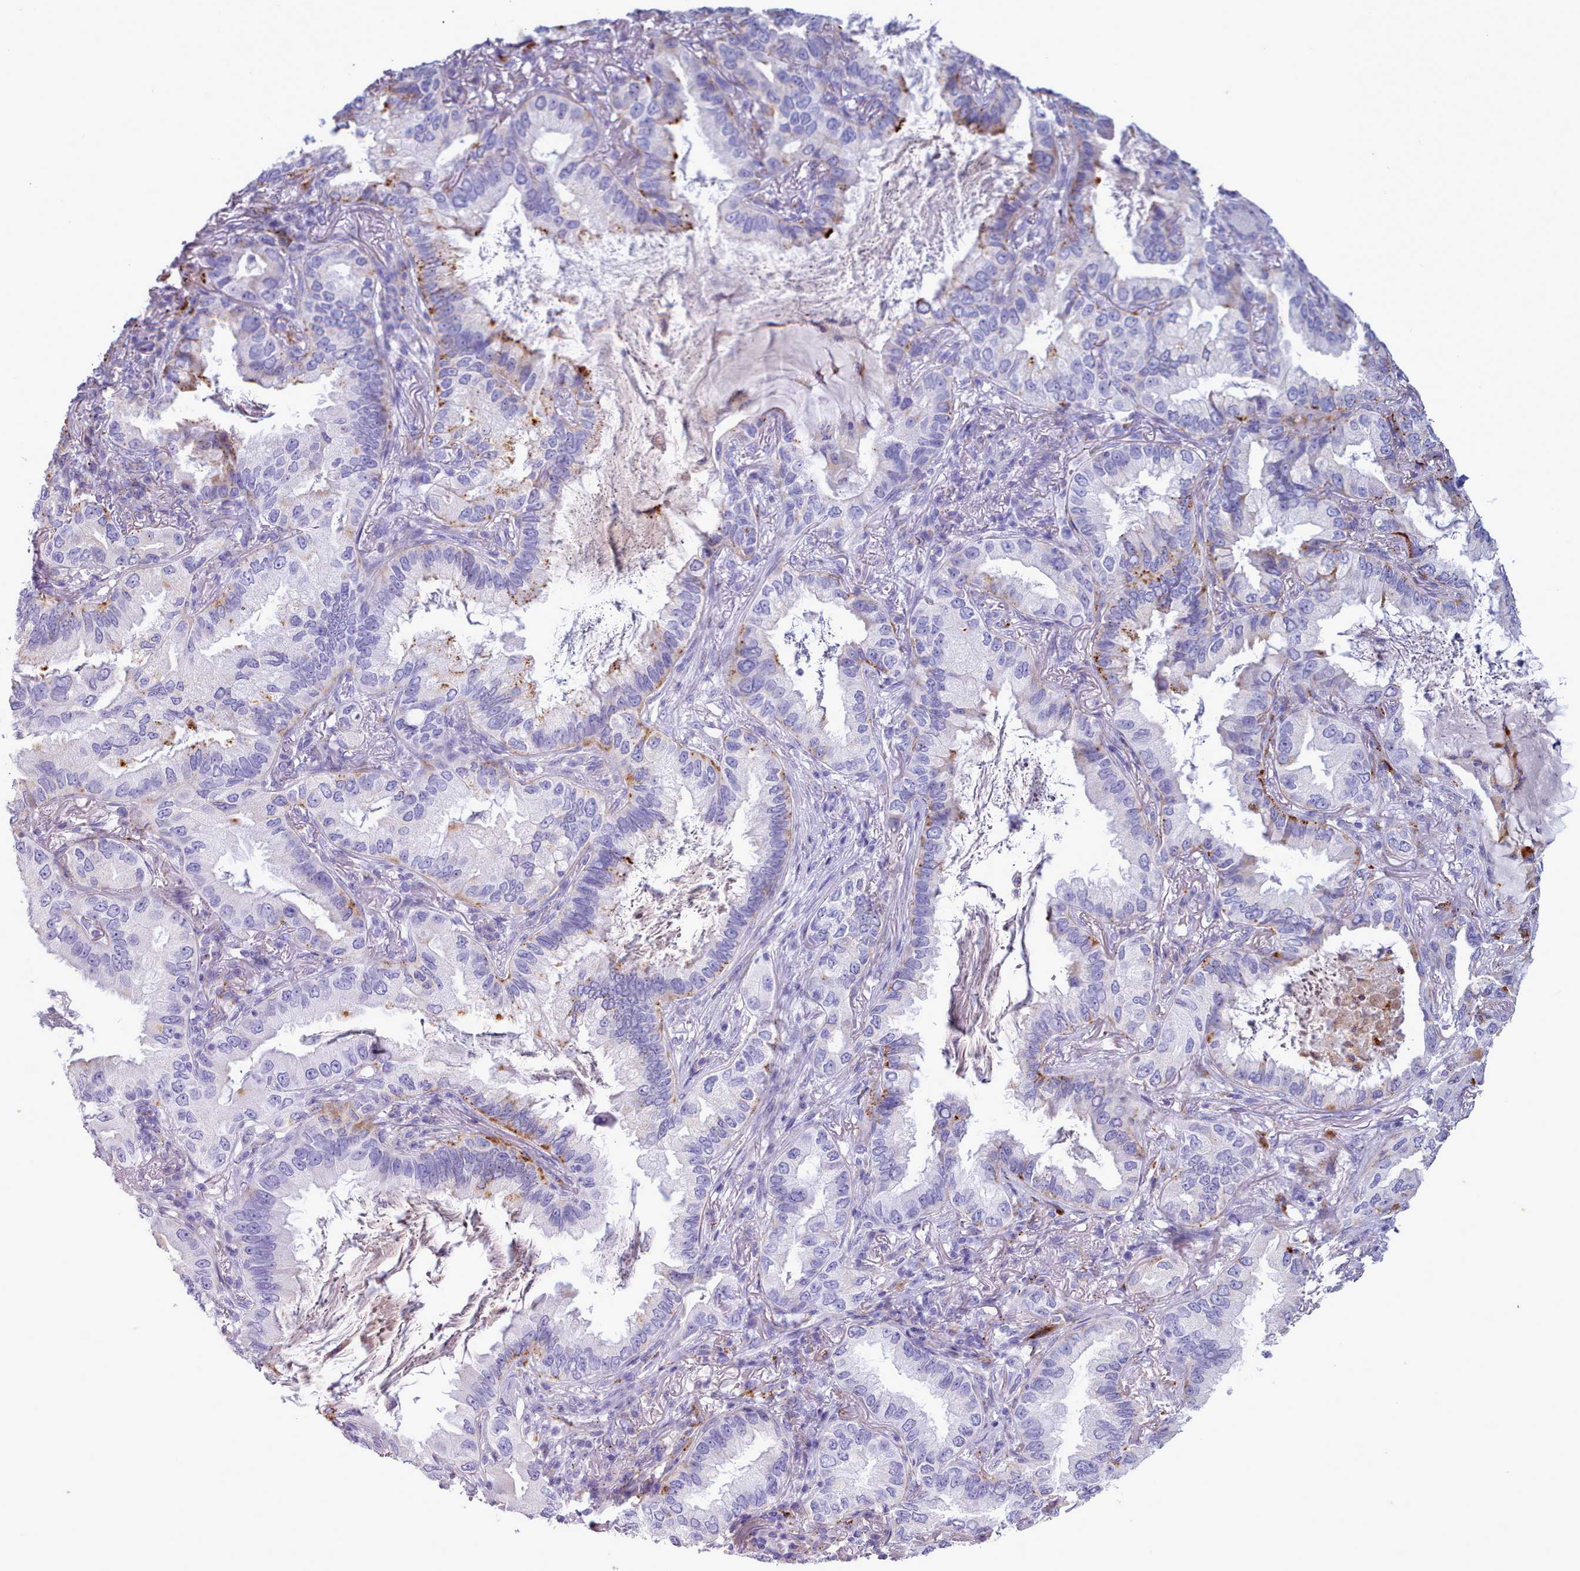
{"staining": {"intensity": "strong", "quantity": "<25%", "location": "cytoplasmic/membranous"}, "tissue": "lung cancer", "cell_type": "Tumor cells", "image_type": "cancer", "snomed": [{"axis": "morphology", "description": "Adenocarcinoma, NOS"}, {"axis": "topography", "description": "Lung"}], "caption": "High-magnification brightfield microscopy of lung cancer stained with DAB (brown) and counterstained with hematoxylin (blue). tumor cells exhibit strong cytoplasmic/membranous positivity is appreciated in approximately<25% of cells.", "gene": "GAA", "patient": {"sex": "female", "age": 69}}